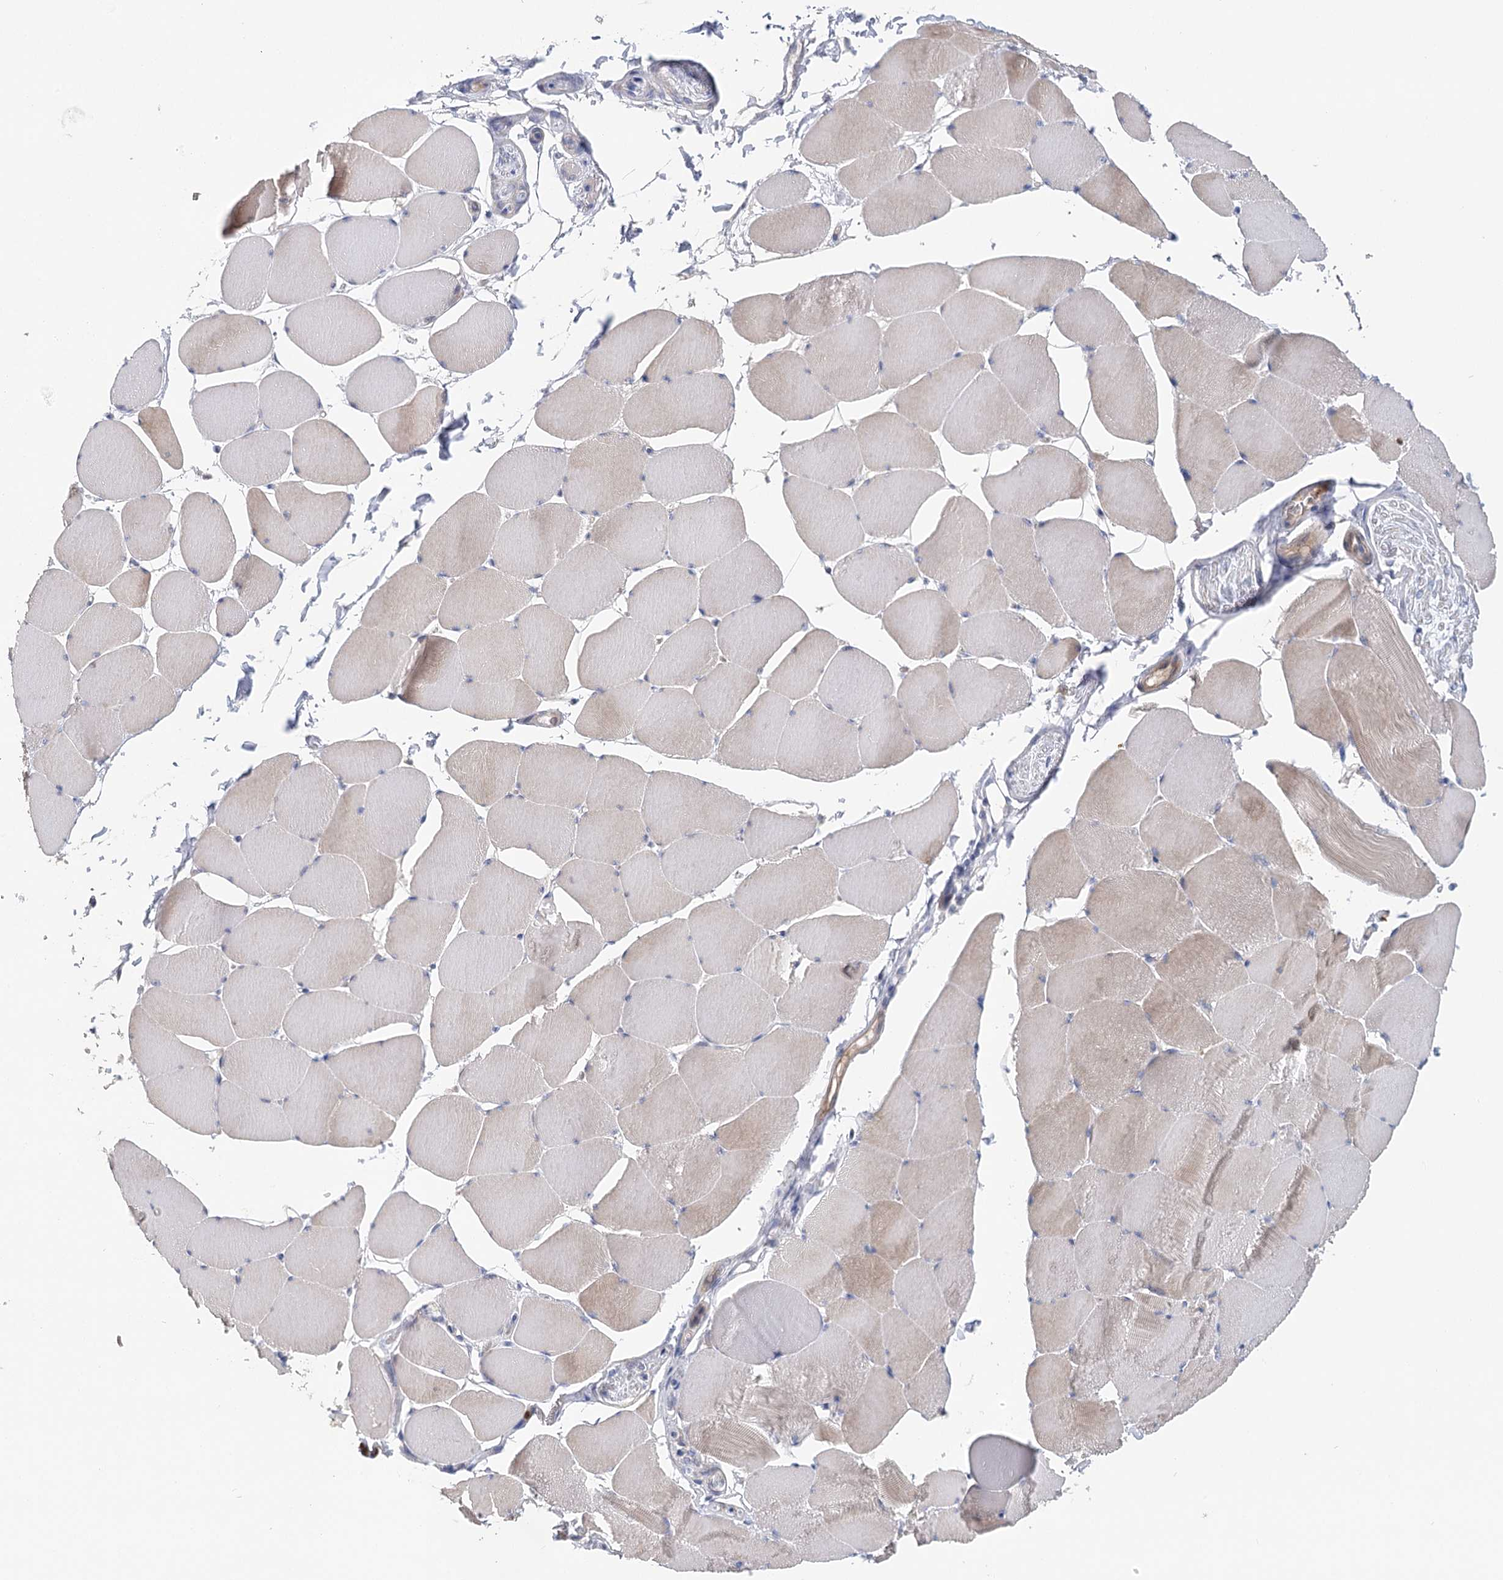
{"staining": {"intensity": "weak", "quantity": "<25%", "location": "cytoplasmic/membranous"}, "tissue": "skeletal muscle", "cell_type": "Myocytes", "image_type": "normal", "snomed": [{"axis": "morphology", "description": "Normal tissue, NOS"}, {"axis": "topography", "description": "Skeletal muscle"}], "caption": "Immunohistochemistry (IHC) of benign skeletal muscle displays no expression in myocytes. The staining is performed using DAB brown chromogen with nuclei counter-stained in using hematoxylin.", "gene": "EPB41L5", "patient": {"sex": "male", "age": 62}}